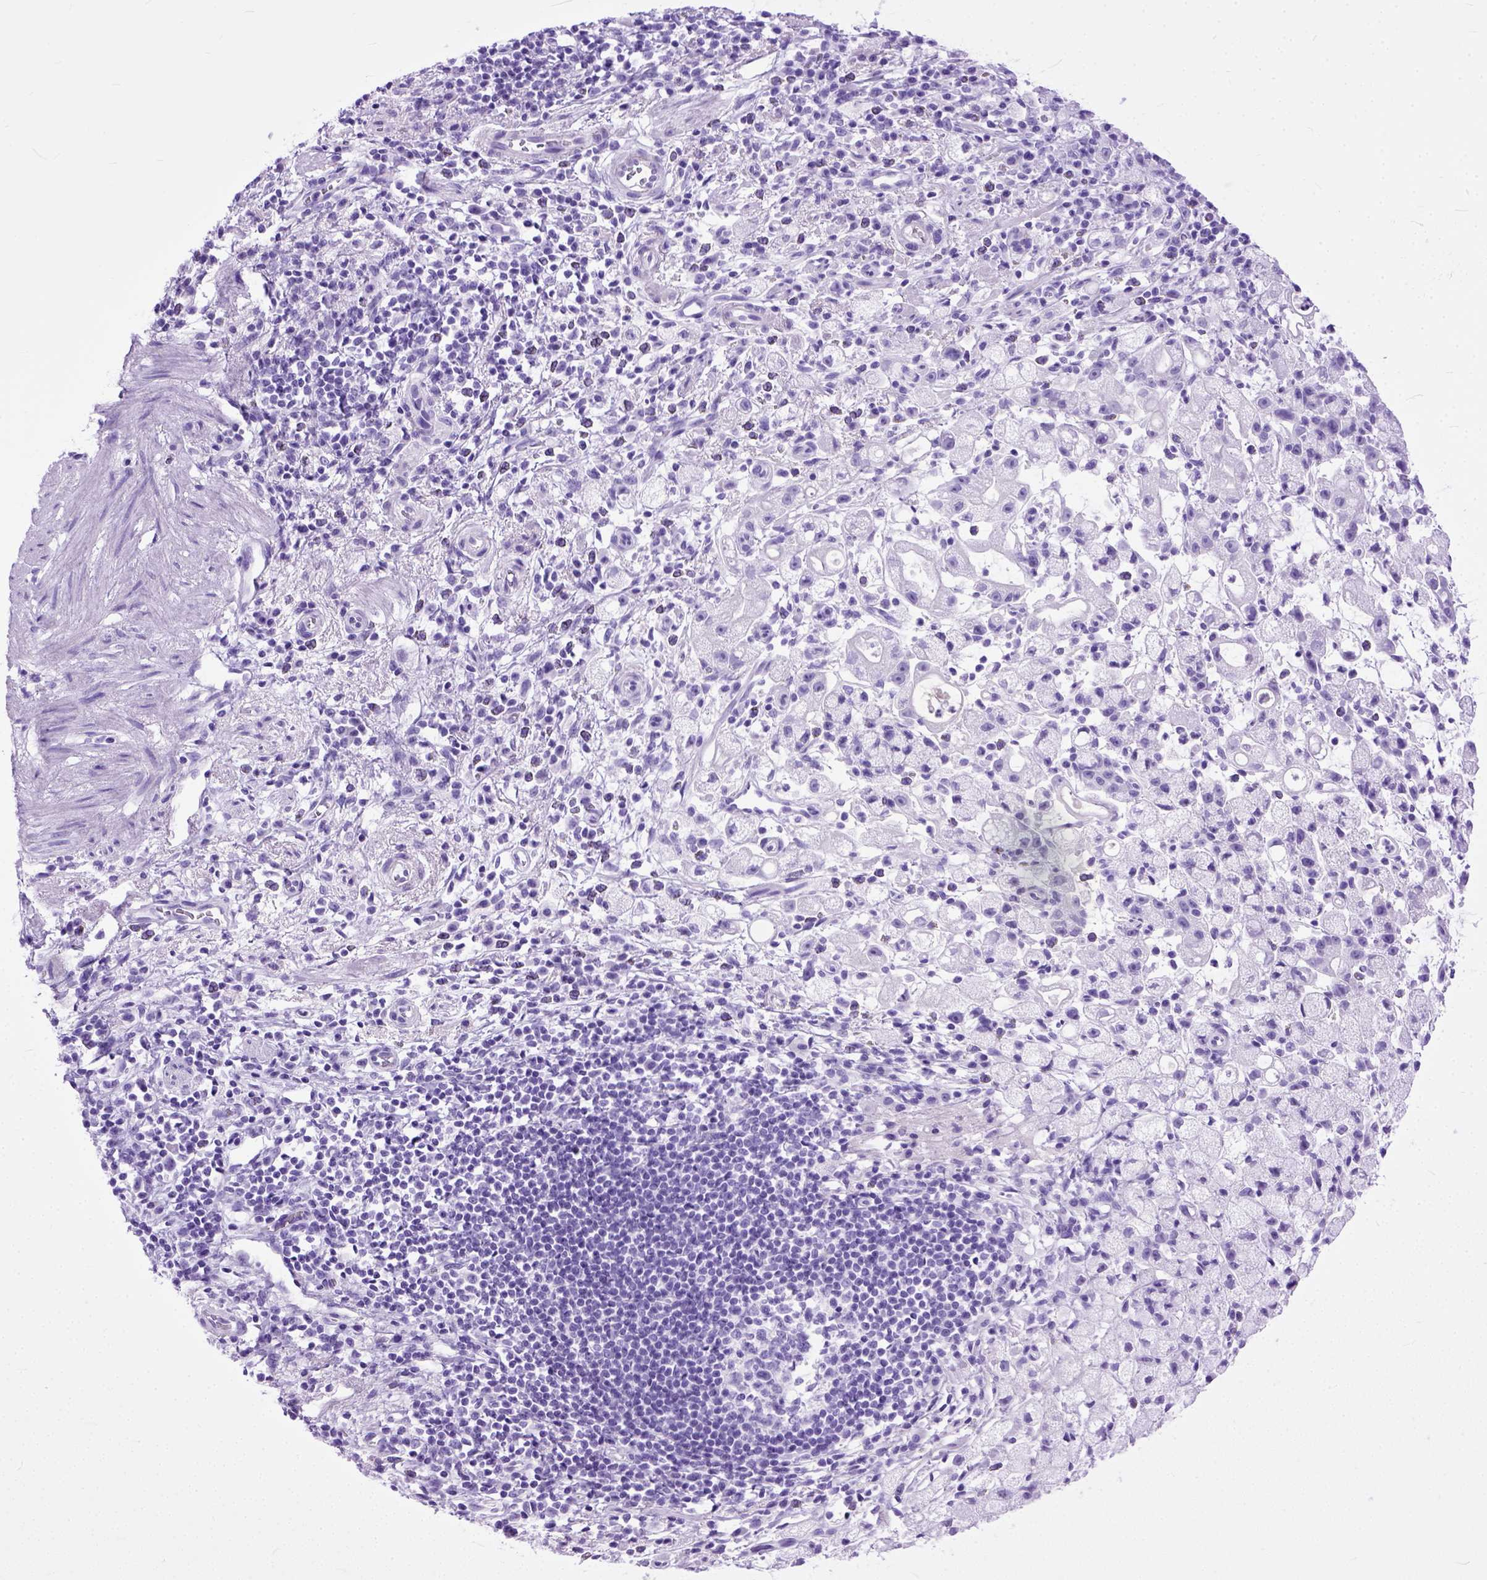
{"staining": {"intensity": "negative", "quantity": "none", "location": "none"}, "tissue": "stomach cancer", "cell_type": "Tumor cells", "image_type": "cancer", "snomed": [{"axis": "morphology", "description": "Adenocarcinoma, NOS"}, {"axis": "topography", "description": "Stomach"}], "caption": "Stomach adenocarcinoma was stained to show a protein in brown. There is no significant staining in tumor cells.", "gene": "GNGT1", "patient": {"sex": "male", "age": 58}}